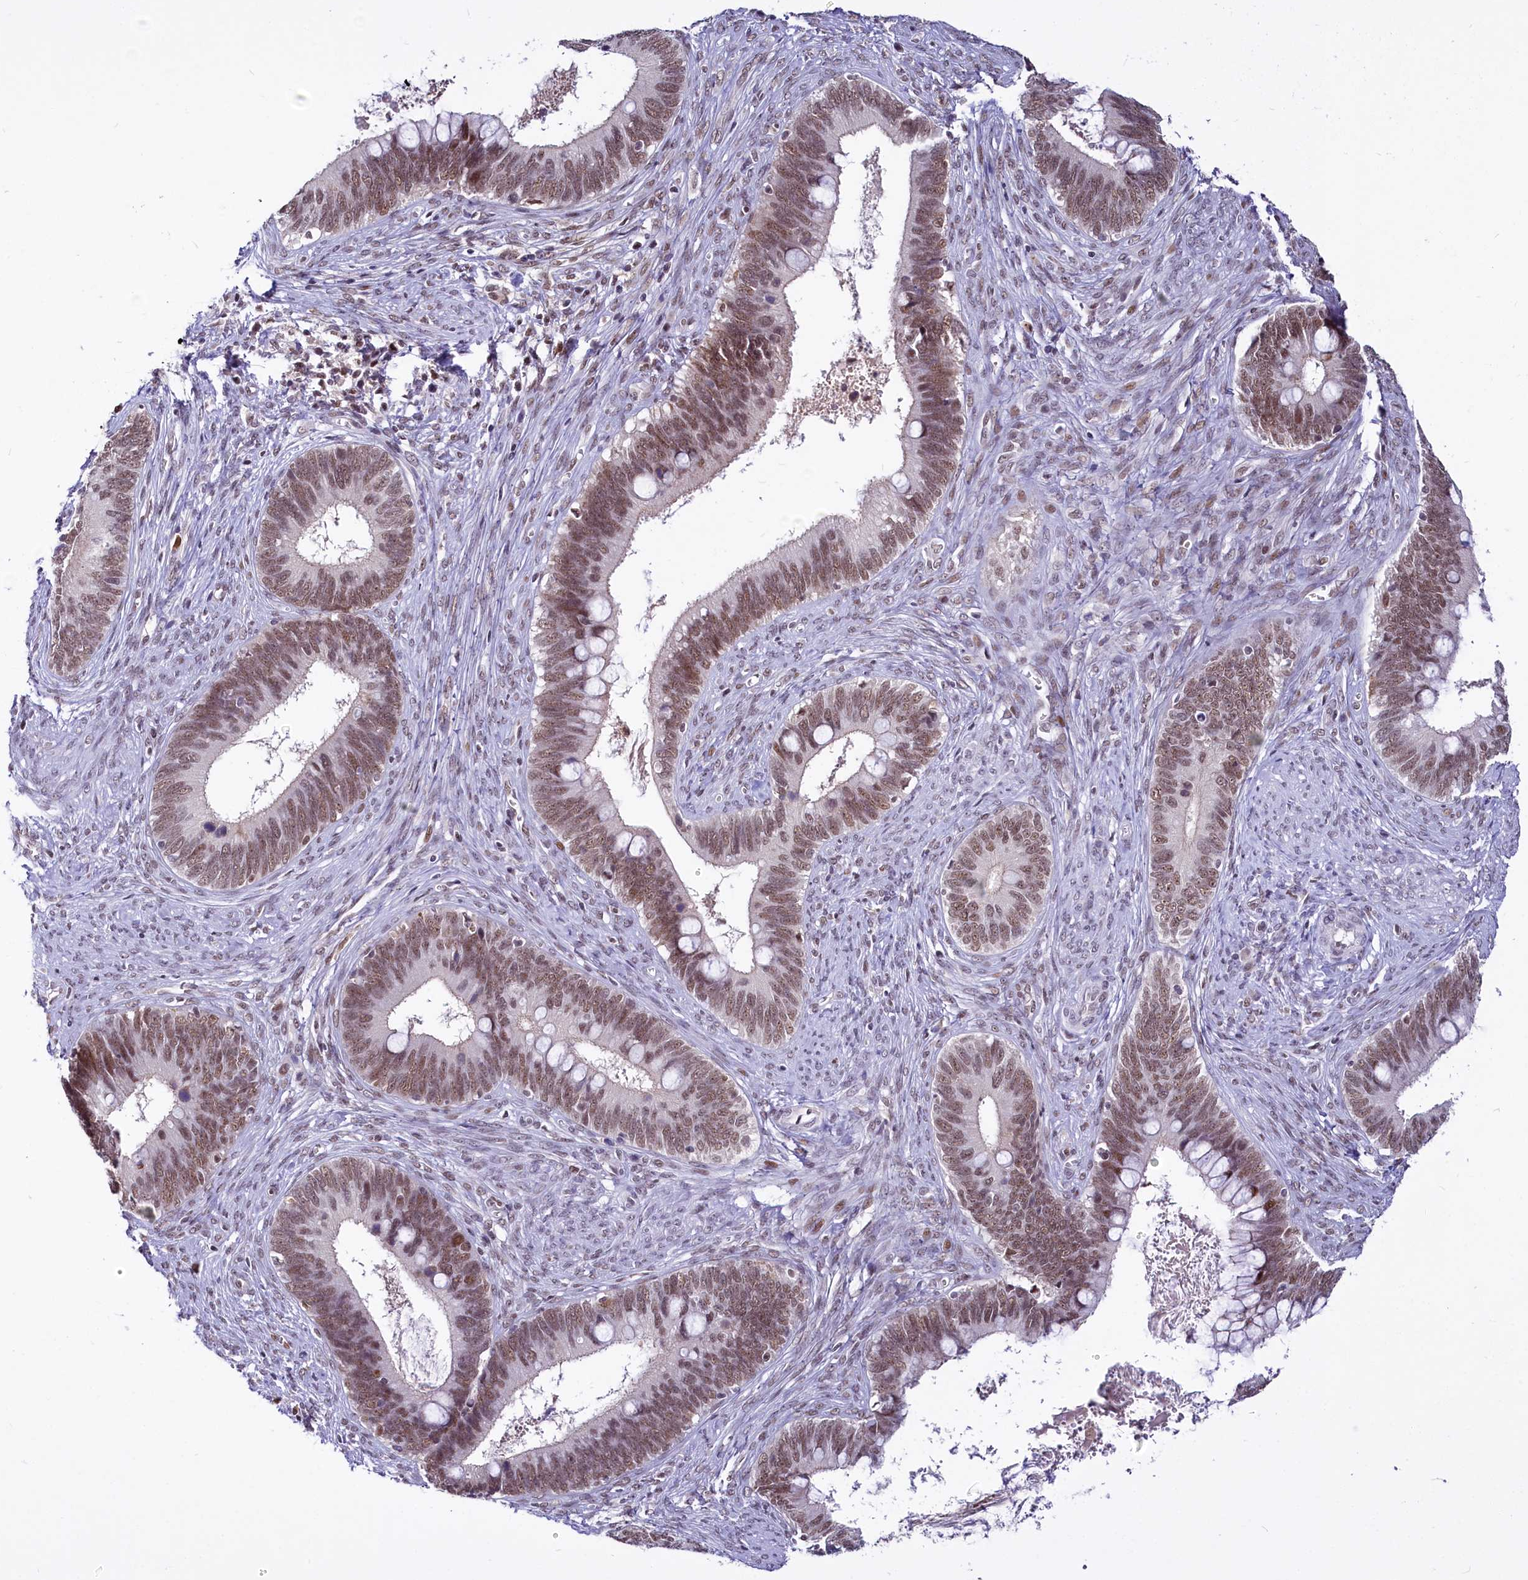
{"staining": {"intensity": "moderate", "quantity": ">75%", "location": "nuclear"}, "tissue": "cervical cancer", "cell_type": "Tumor cells", "image_type": "cancer", "snomed": [{"axis": "morphology", "description": "Adenocarcinoma, NOS"}, {"axis": "topography", "description": "Cervix"}], "caption": "Immunohistochemistry photomicrograph of neoplastic tissue: human cervical cancer stained using IHC displays medium levels of moderate protein expression localized specifically in the nuclear of tumor cells, appearing as a nuclear brown color.", "gene": "SCAF11", "patient": {"sex": "female", "age": 42}}